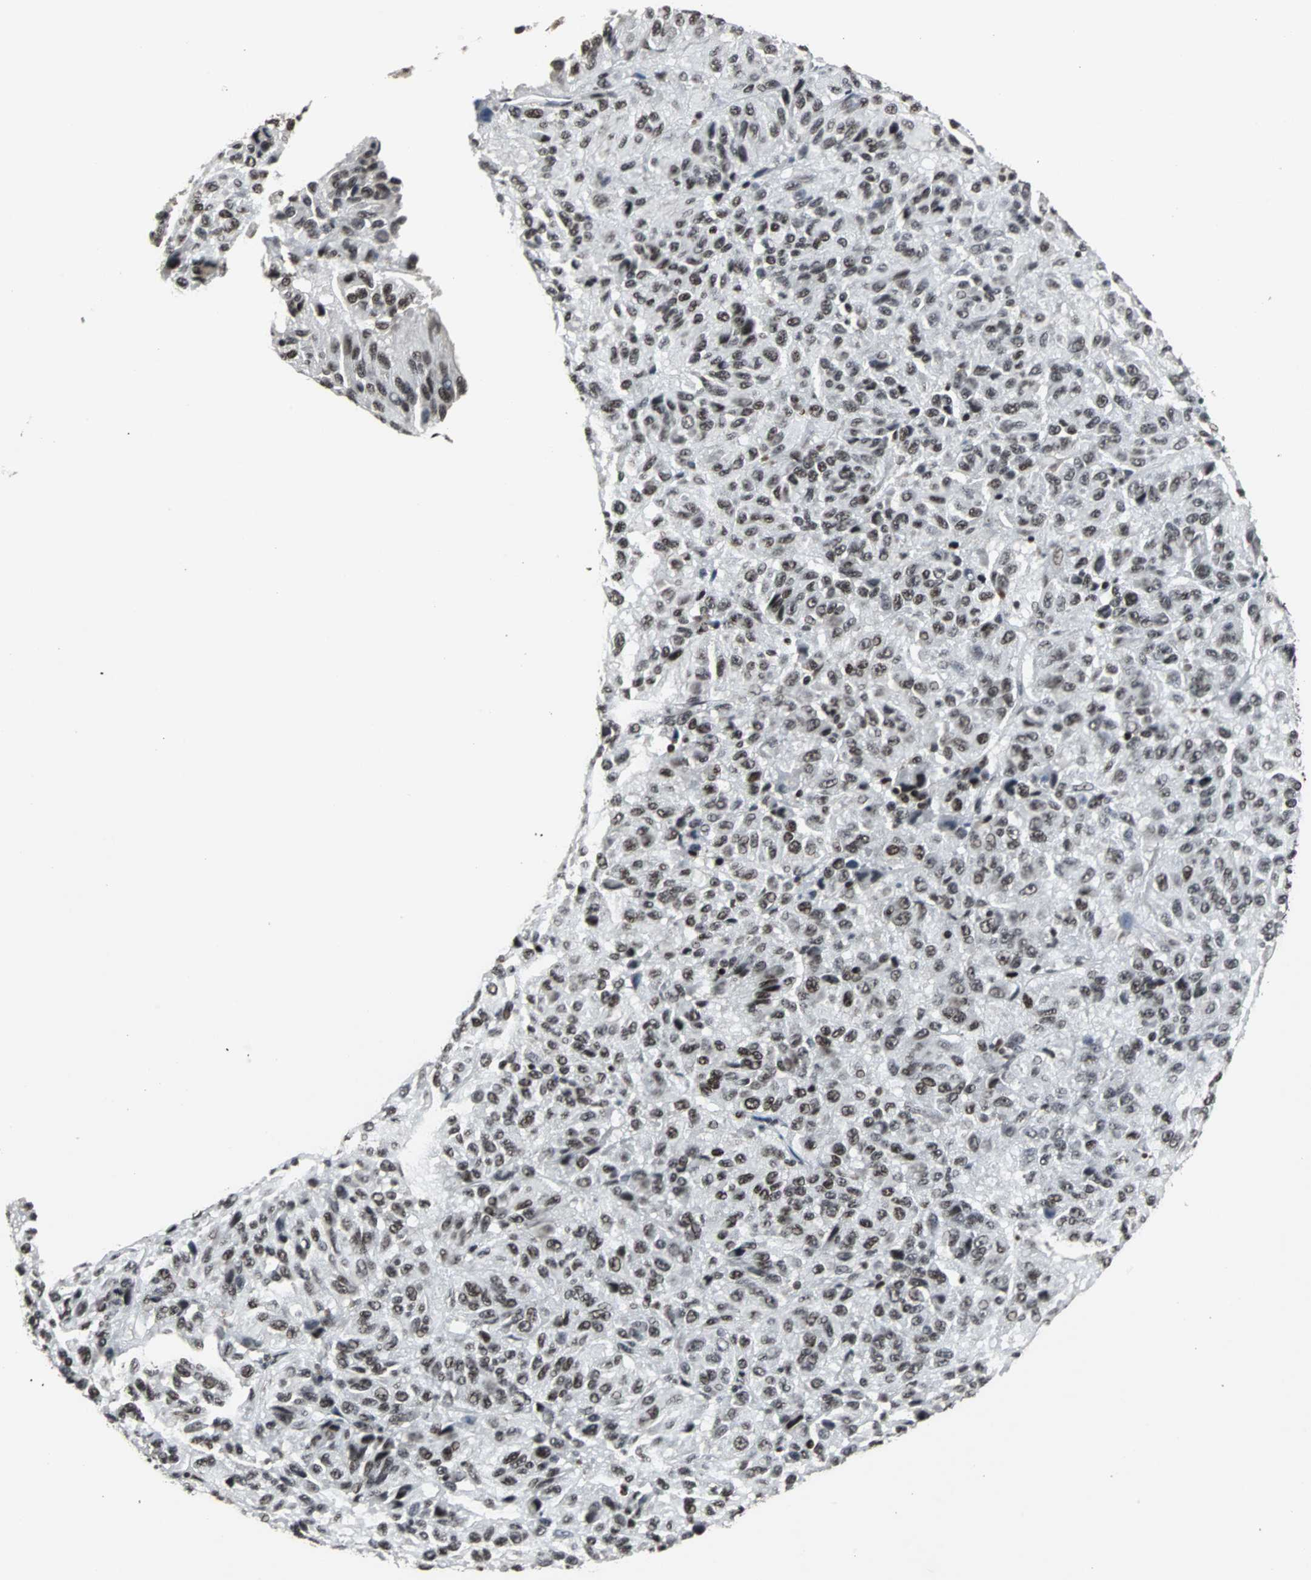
{"staining": {"intensity": "moderate", "quantity": ">75%", "location": "nuclear"}, "tissue": "melanoma", "cell_type": "Tumor cells", "image_type": "cancer", "snomed": [{"axis": "morphology", "description": "Malignant melanoma, Metastatic site"}, {"axis": "topography", "description": "Lung"}], "caption": "Human melanoma stained with a brown dye displays moderate nuclear positive positivity in about >75% of tumor cells.", "gene": "PNKP", "patient": {"sex": "male", "age": 64}}